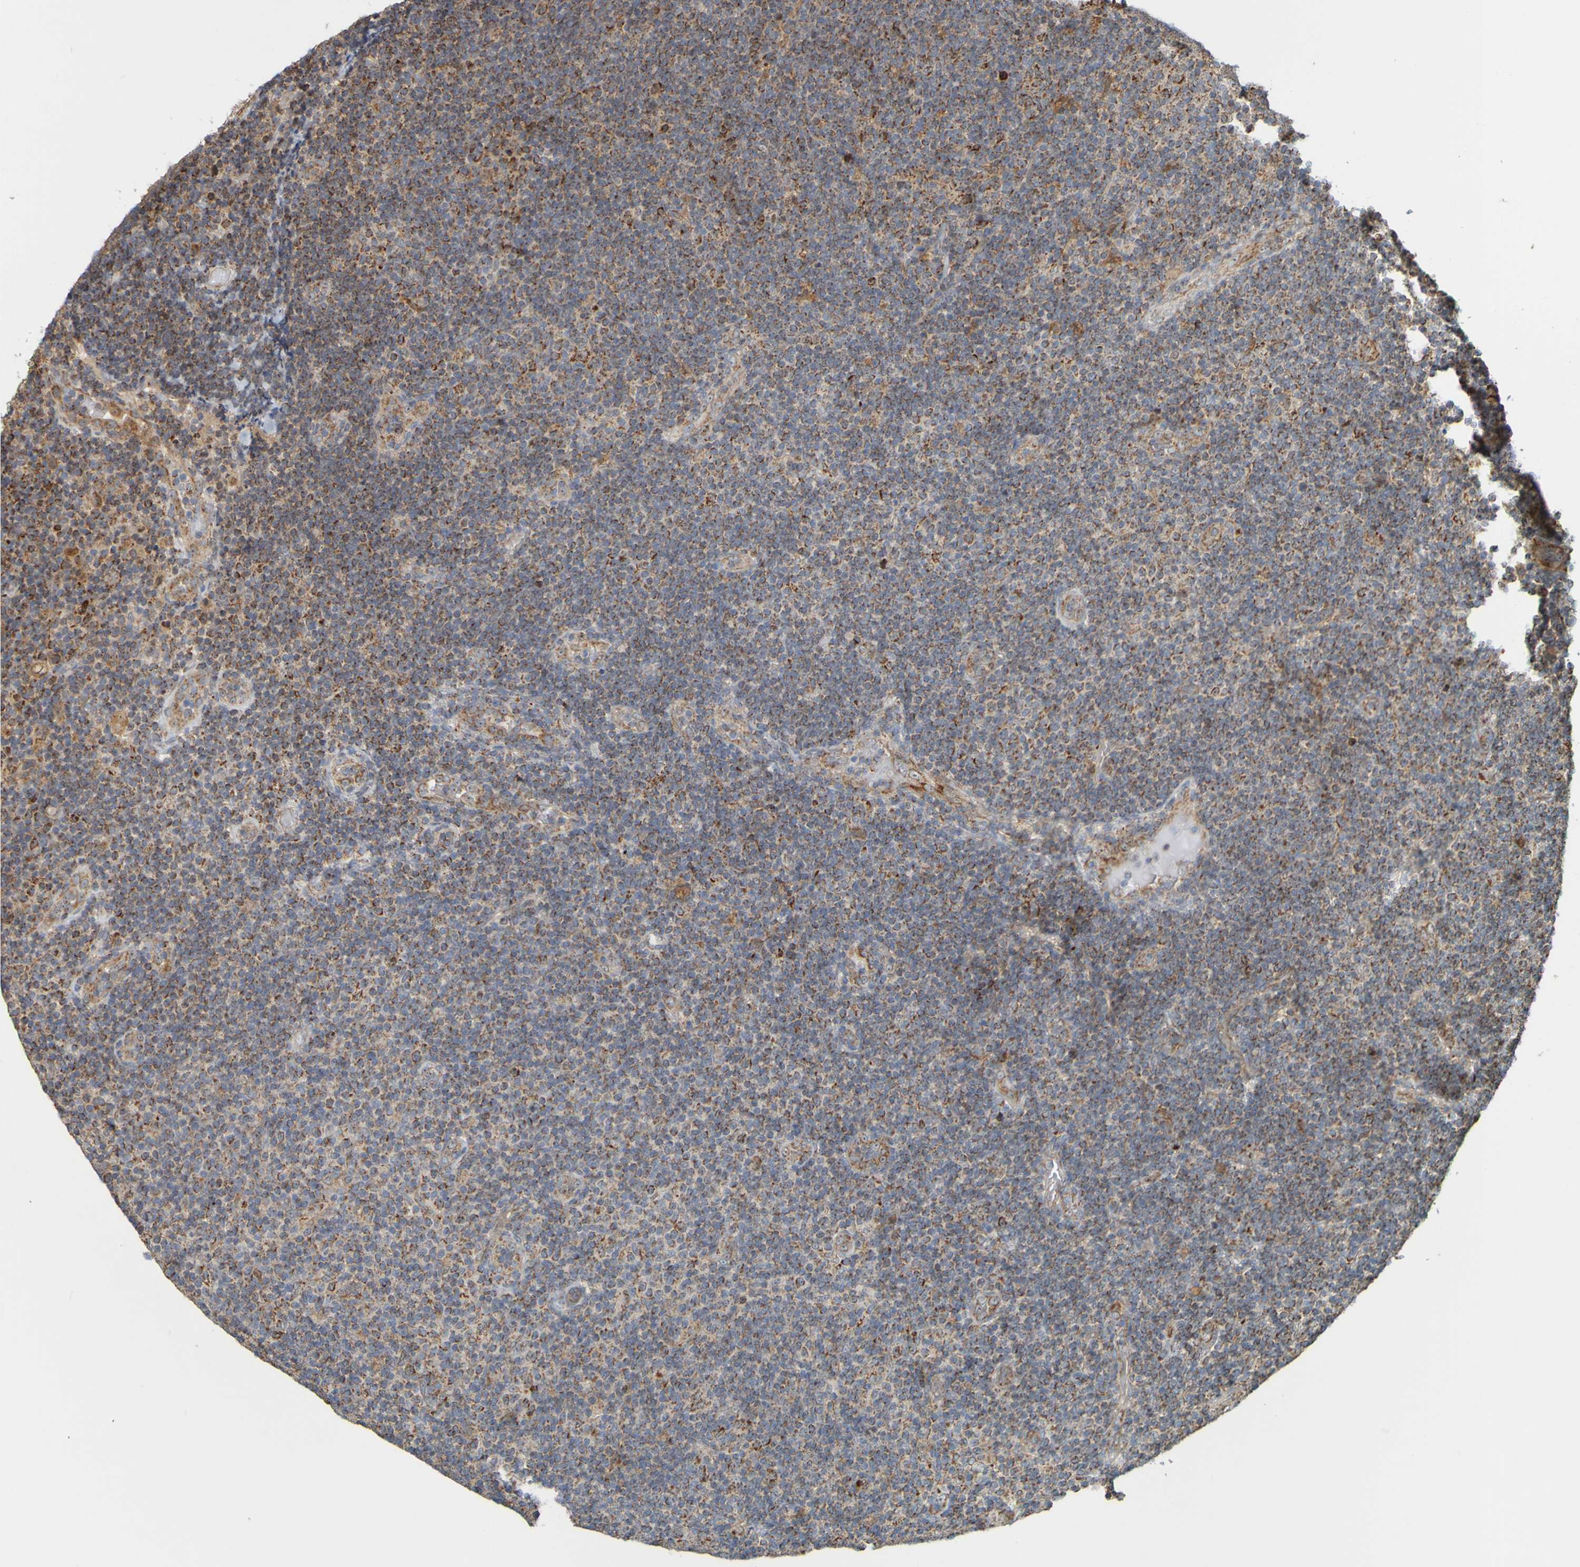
{"staining": {"intensity": "strong", "quantity": ">75%", "location": "cytoplasmic/membranous"}, "tissue": "lymphoma", "cell_type": "Tumor cells", "image_type": "cancer", "snomed": [{"axis": "morphology", "description": "Malignant lymphoma, non-Hodgkin's type, Low grade"}, {"axis": "topography", "description": "Lymph node"}], "caption": "Protein staining of low-grade malignant lymphoma, non-Hodgkin's type tissue shows strong cytoplasmic/membranous positivity in about >75% of tumor cells.", "gene": "TMBIM1", "patient": {"sex": "male", "age": 83}}